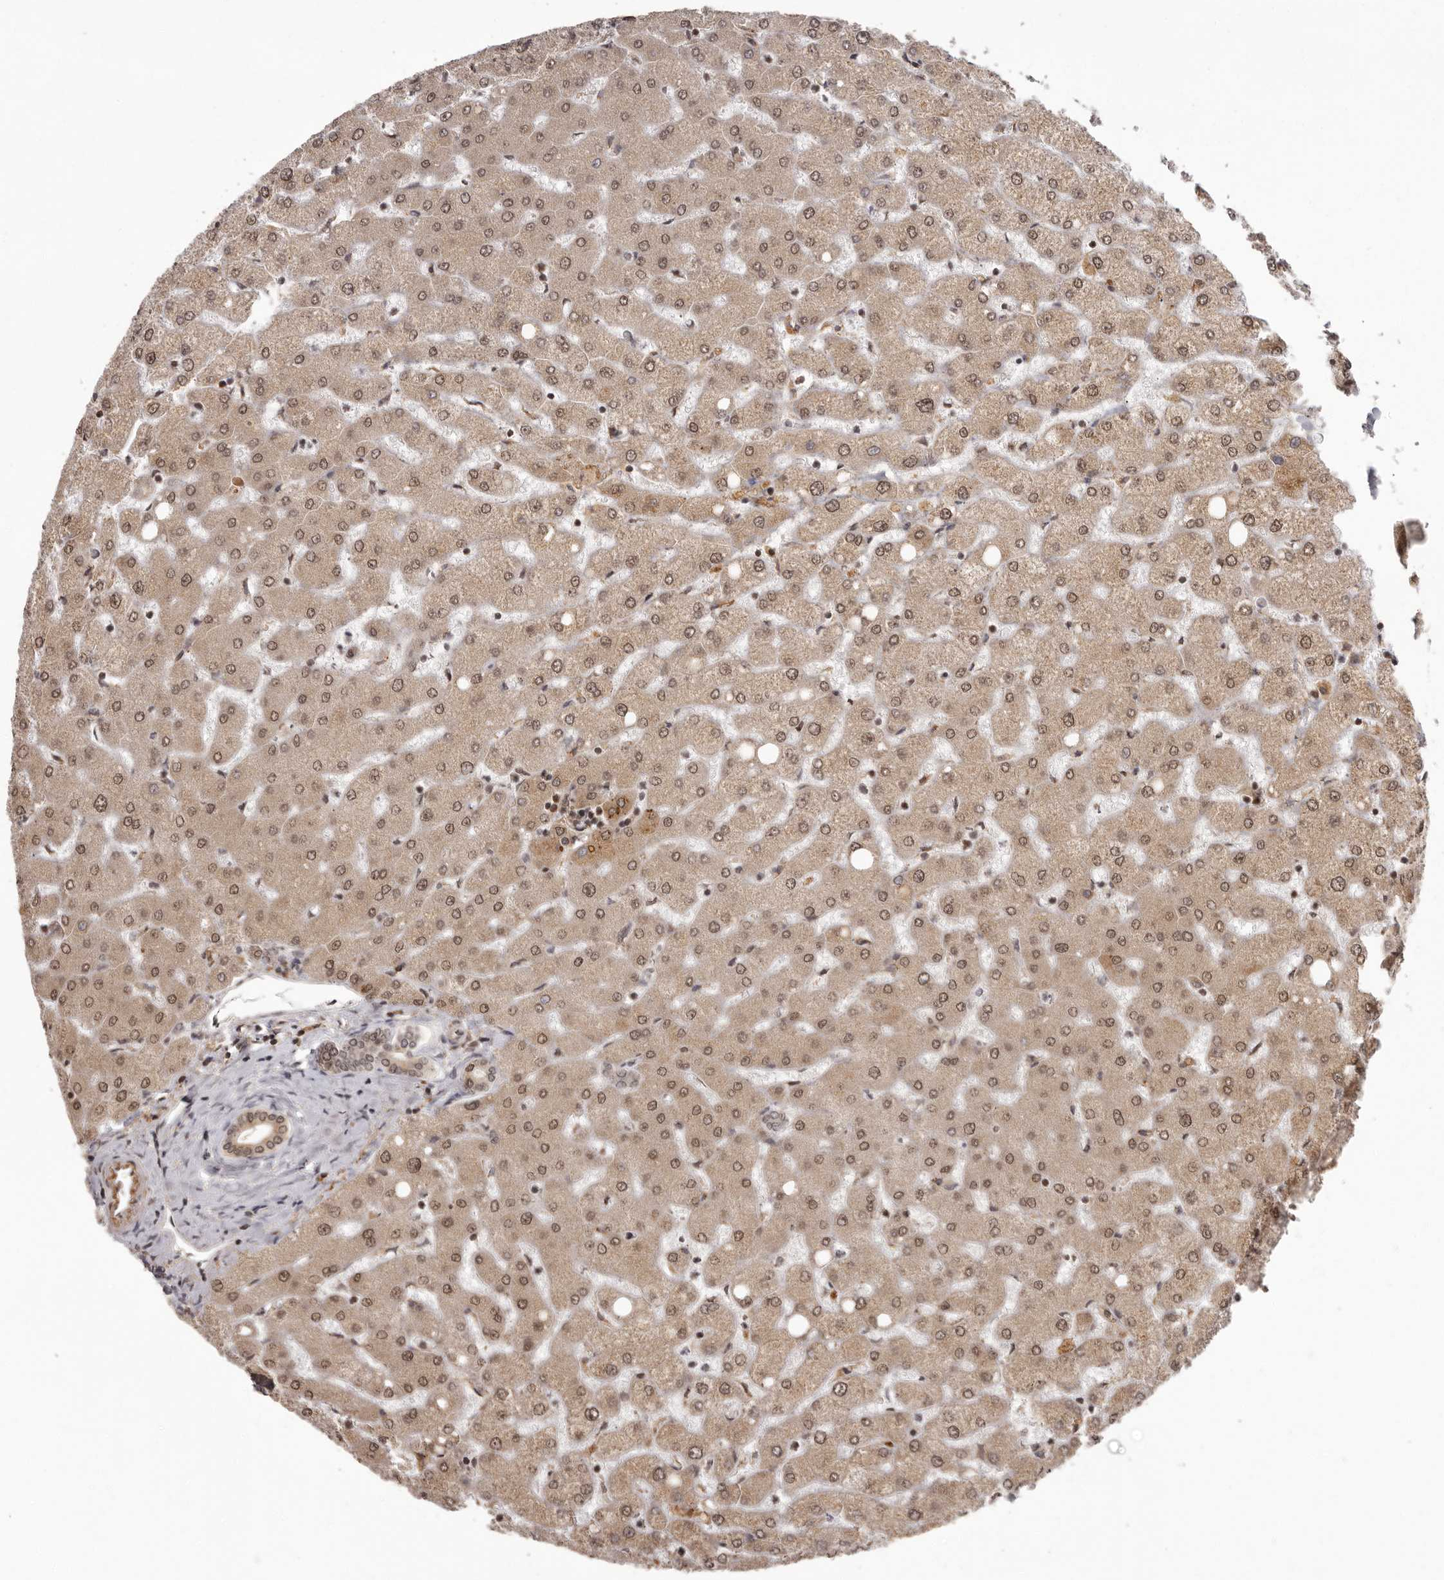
{"staining": {"intensity": "weak", "quantity": ">75%", "location": "nuclear"}, "tissue": "liver", "cell_type": "Cholangiocytes", "image_type": "normal", "snomed": [{"axis": "morphology", "description": "Normal tissue, NOS"}, {"axis": "topography", "description": "Liver"}], "caption": "Human liver stained for a protein (brown) displays weak nuclear positive staining in about >75% of cholangiocytes.", "gene": "IL32", "patient": {"sex": "female", "age": 54}}